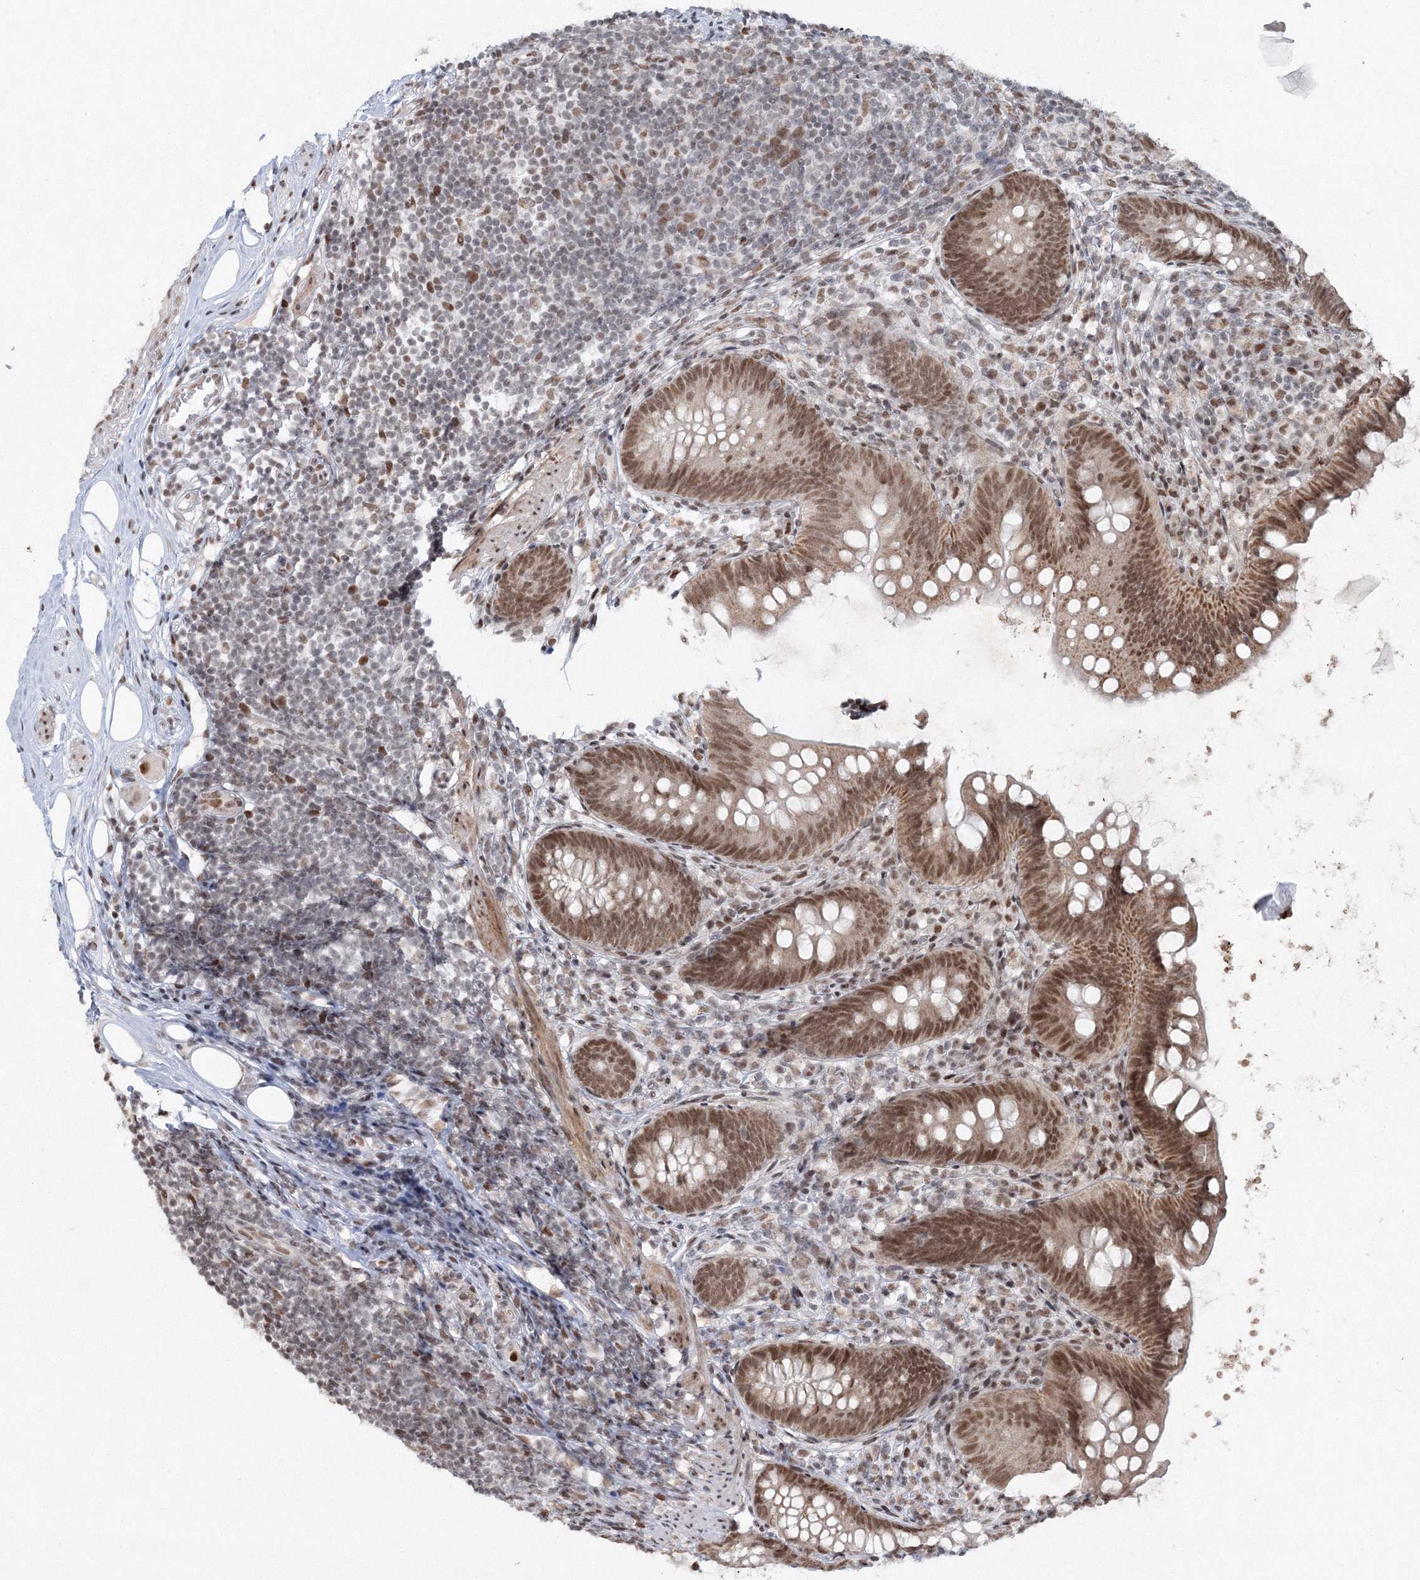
{"staining": {"intensity": "moderate", "quantity": ">75%", "location": "nuclear"}, "tissue": "appendix", "cell_type": "Glandular cells", "image_type": "normal", "snomed": [{"axis": "morphology", "description": "Normal tissue, NOS"}, {"axis": "topography", "description": "Appendix"}], "caption": "Immunohistochemical staining of unremarkable human appendix reveals moderate nuclear protein positivity in about >75% of glandular cells.", "gene": "C3orf33", "patient": {"sex": "female", "age": 62}}